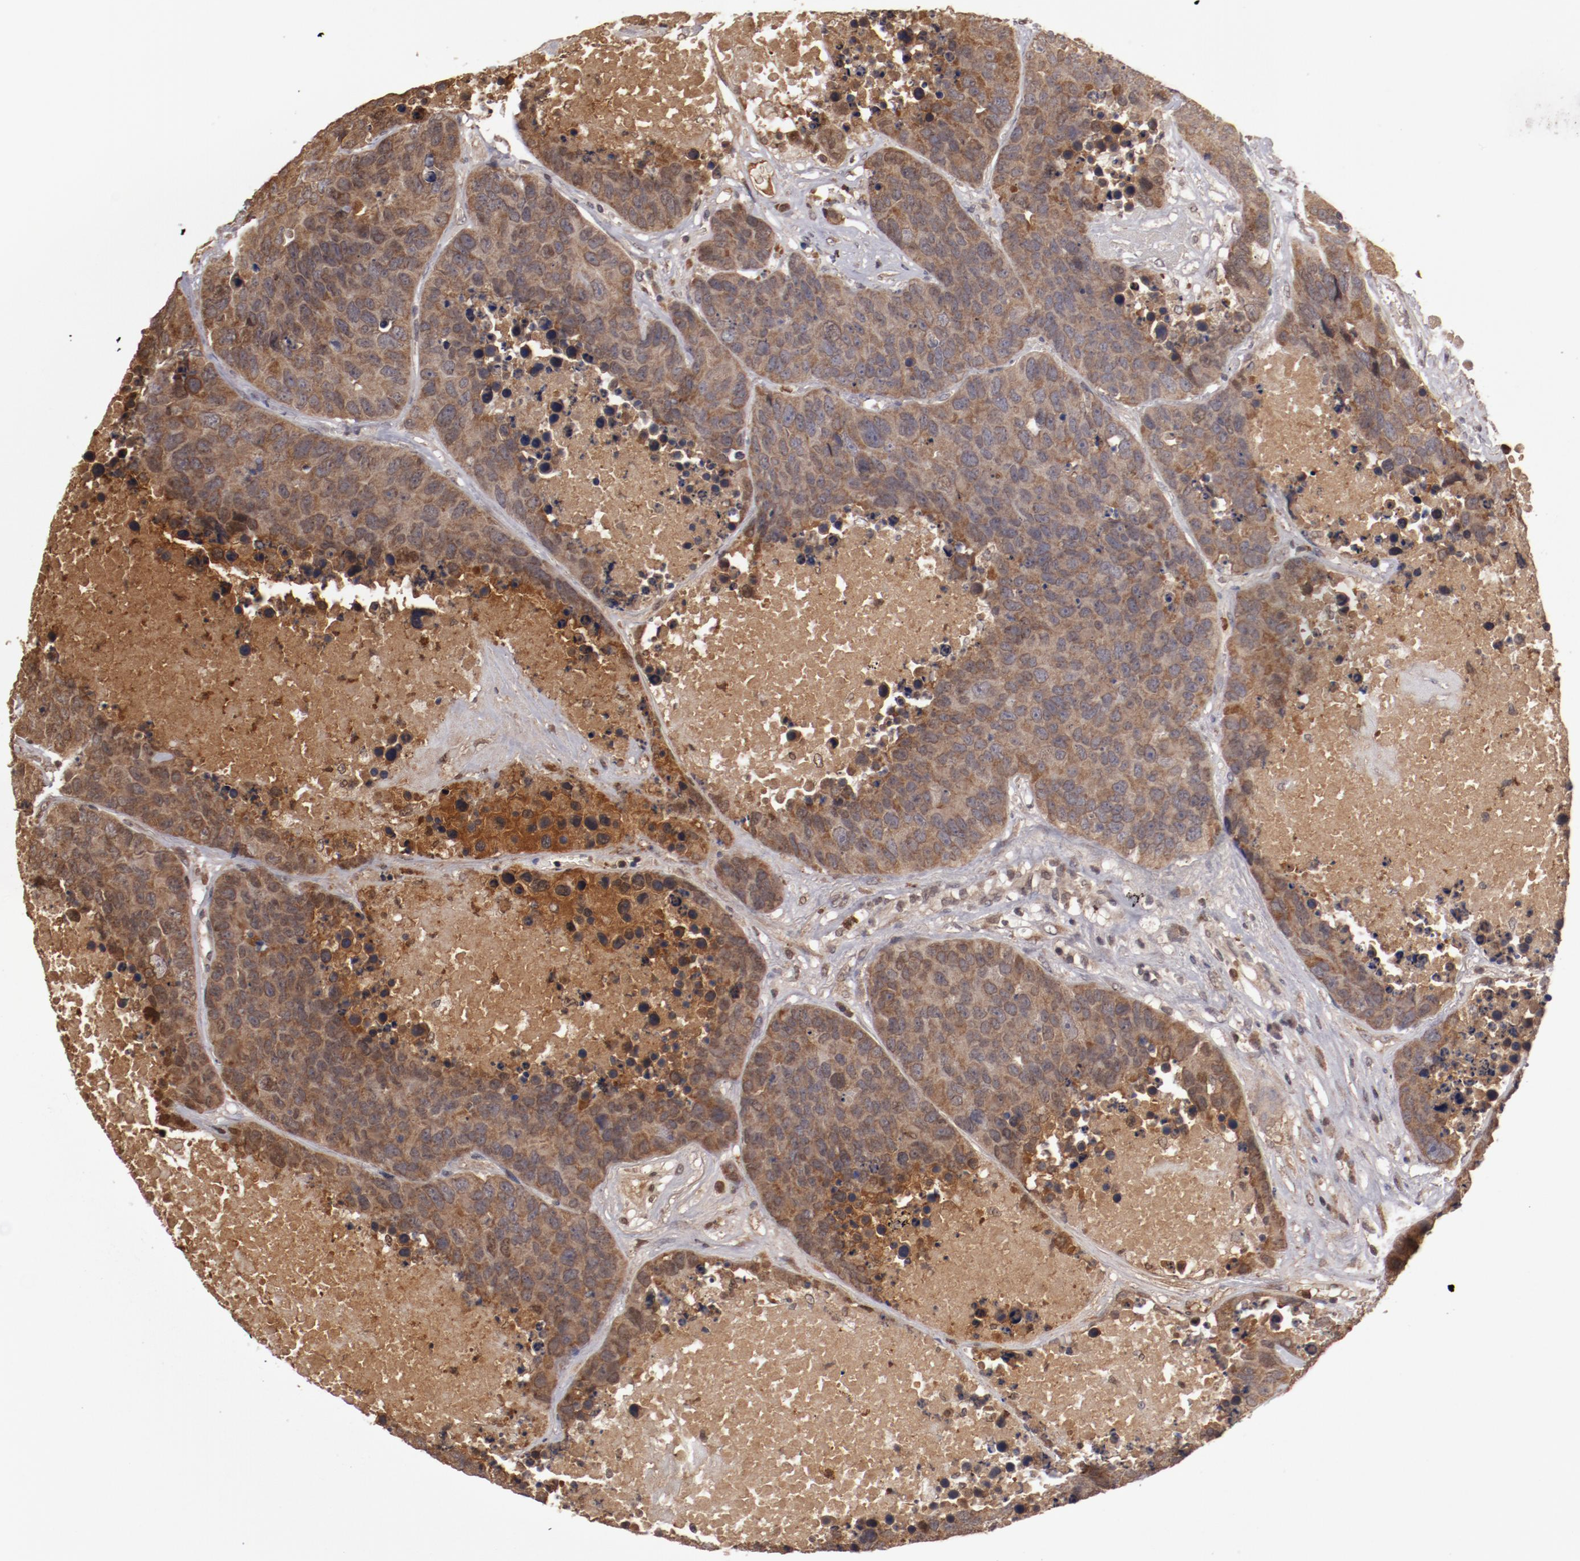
{"staining": {"intensity": "weak", "quantity": ">75%", "location": "cytoplasmic/membranous"}, "tissue": "carcinoid", "cell_type": "Tumor cells", "image_type": "cancer", "snomed": [{"axis": "morphology", "description": "Carcinoid, malignant, NOS"}, {"axis": "topography", "description": "Lung"}], "caption": "Weak cytoplasmic/membranous staining for a protein is present in approximately >75% of tumor cells of carcinoid using immunohistochemistry (IHC).", "gene": "SERPINA7", "patient": {"sex": "male", "age": 60}}